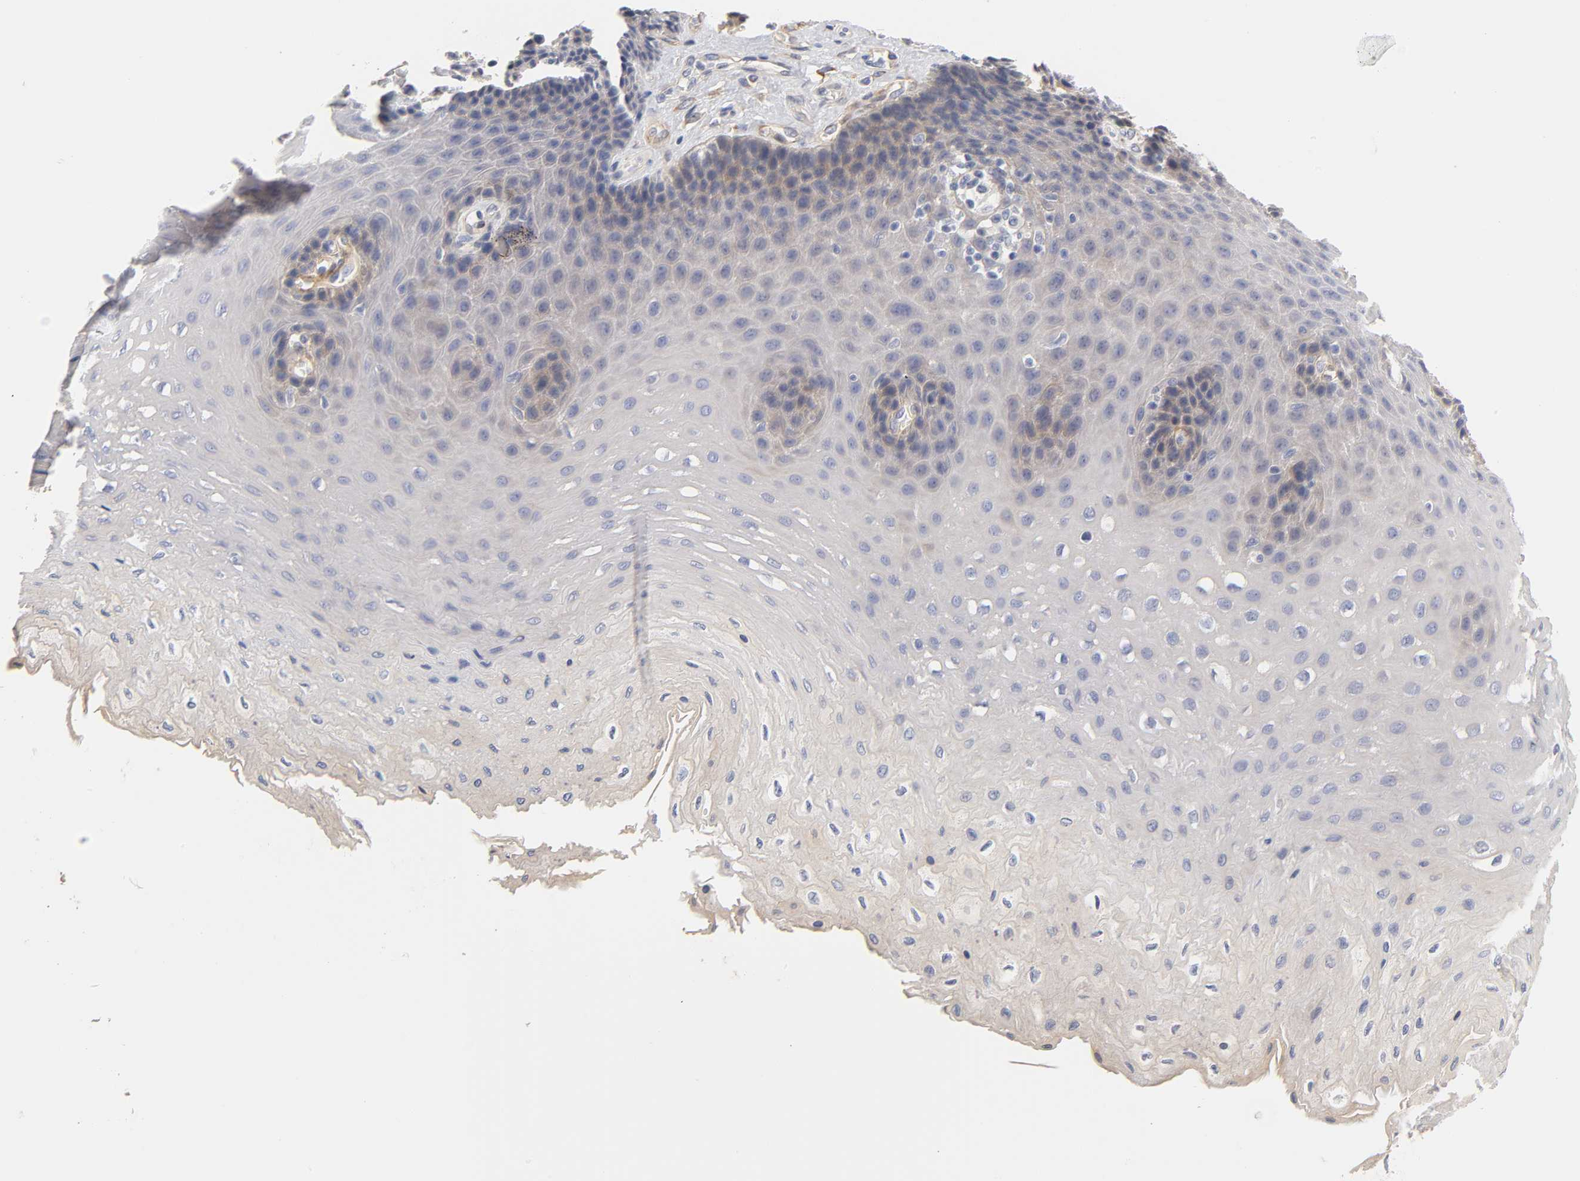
{"staining": {"intensity": "negative", "quantity": "none", "location": "none"}, "tissue": "esophagus", "cell_type": "Squamous epithelial cells", "image_type": "normal", "snomed": [{"axis": "morphology", "description": "Normal tissue, NOS"}, {"axis": "topography", "description": "Esophagus"}], "caption": "Immunohistochemical staining of unremarkable human esophagus reveals no significant staining in squamous epithelial cells. (DAB immunohistochemistry, high magnification).", "gene": "LAMB1", "patient": {"sex": "female", "age": 72}}